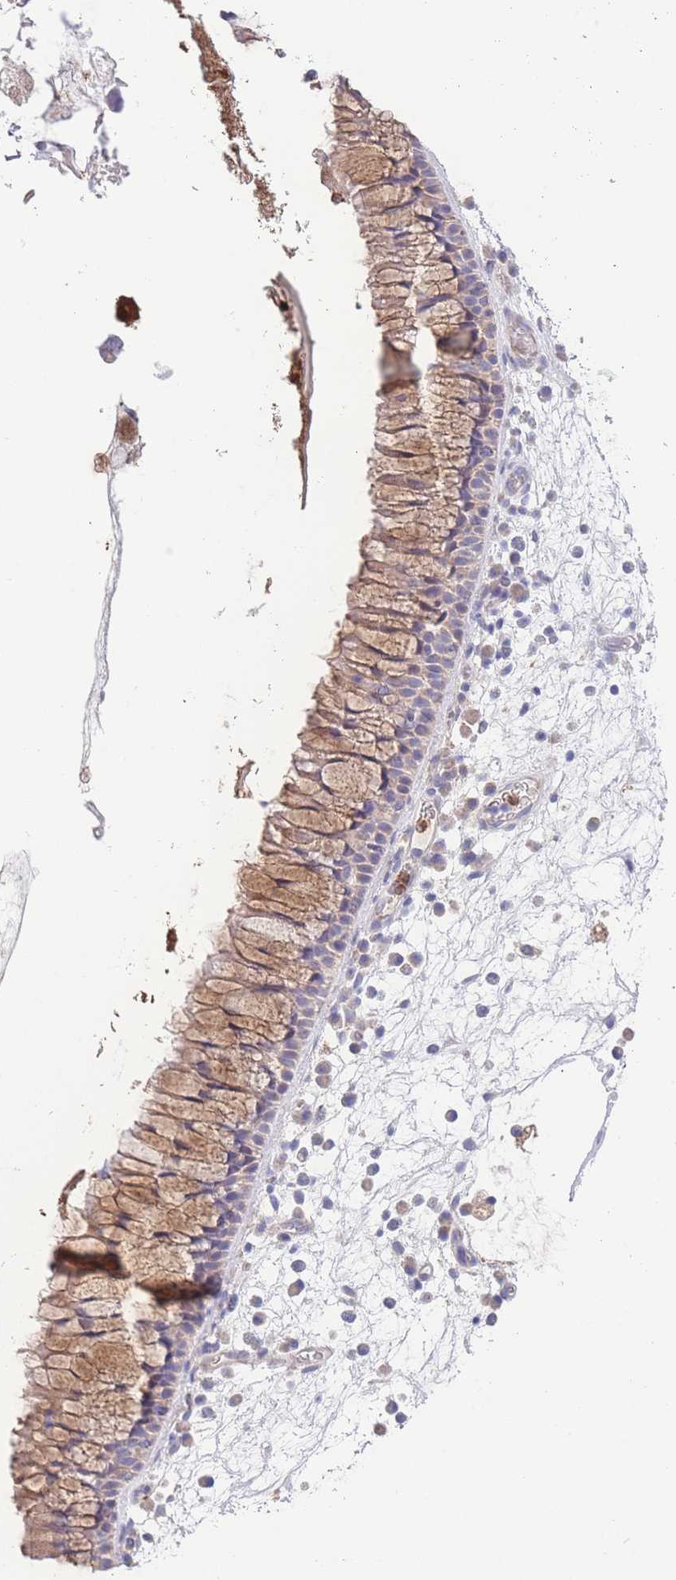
{"staining": {"intensity": "moderate", "quantity": "<25%", "location": "cytoplasmic/membranous"}, "tissue": "nasopharynx", "cell_type": "Respiratory epithelial cells", "image_type": "normal", "snomed": [{"axis": "morphology", "description": "Normal tissue, NOS"}, {"axis": "topography", "description": "Nasopharynx"}], "caption": "The micrograph demonstrates a brown stain indicating the presence of a protein in the cytoplasmic/membranous of respiratory epithelial cells in nasopharynx. The protein of interest is shown in brown color, while the nuclei are stained blue.", "gene": "CENPM", "patient": {"sex": "female", "age": 81}}